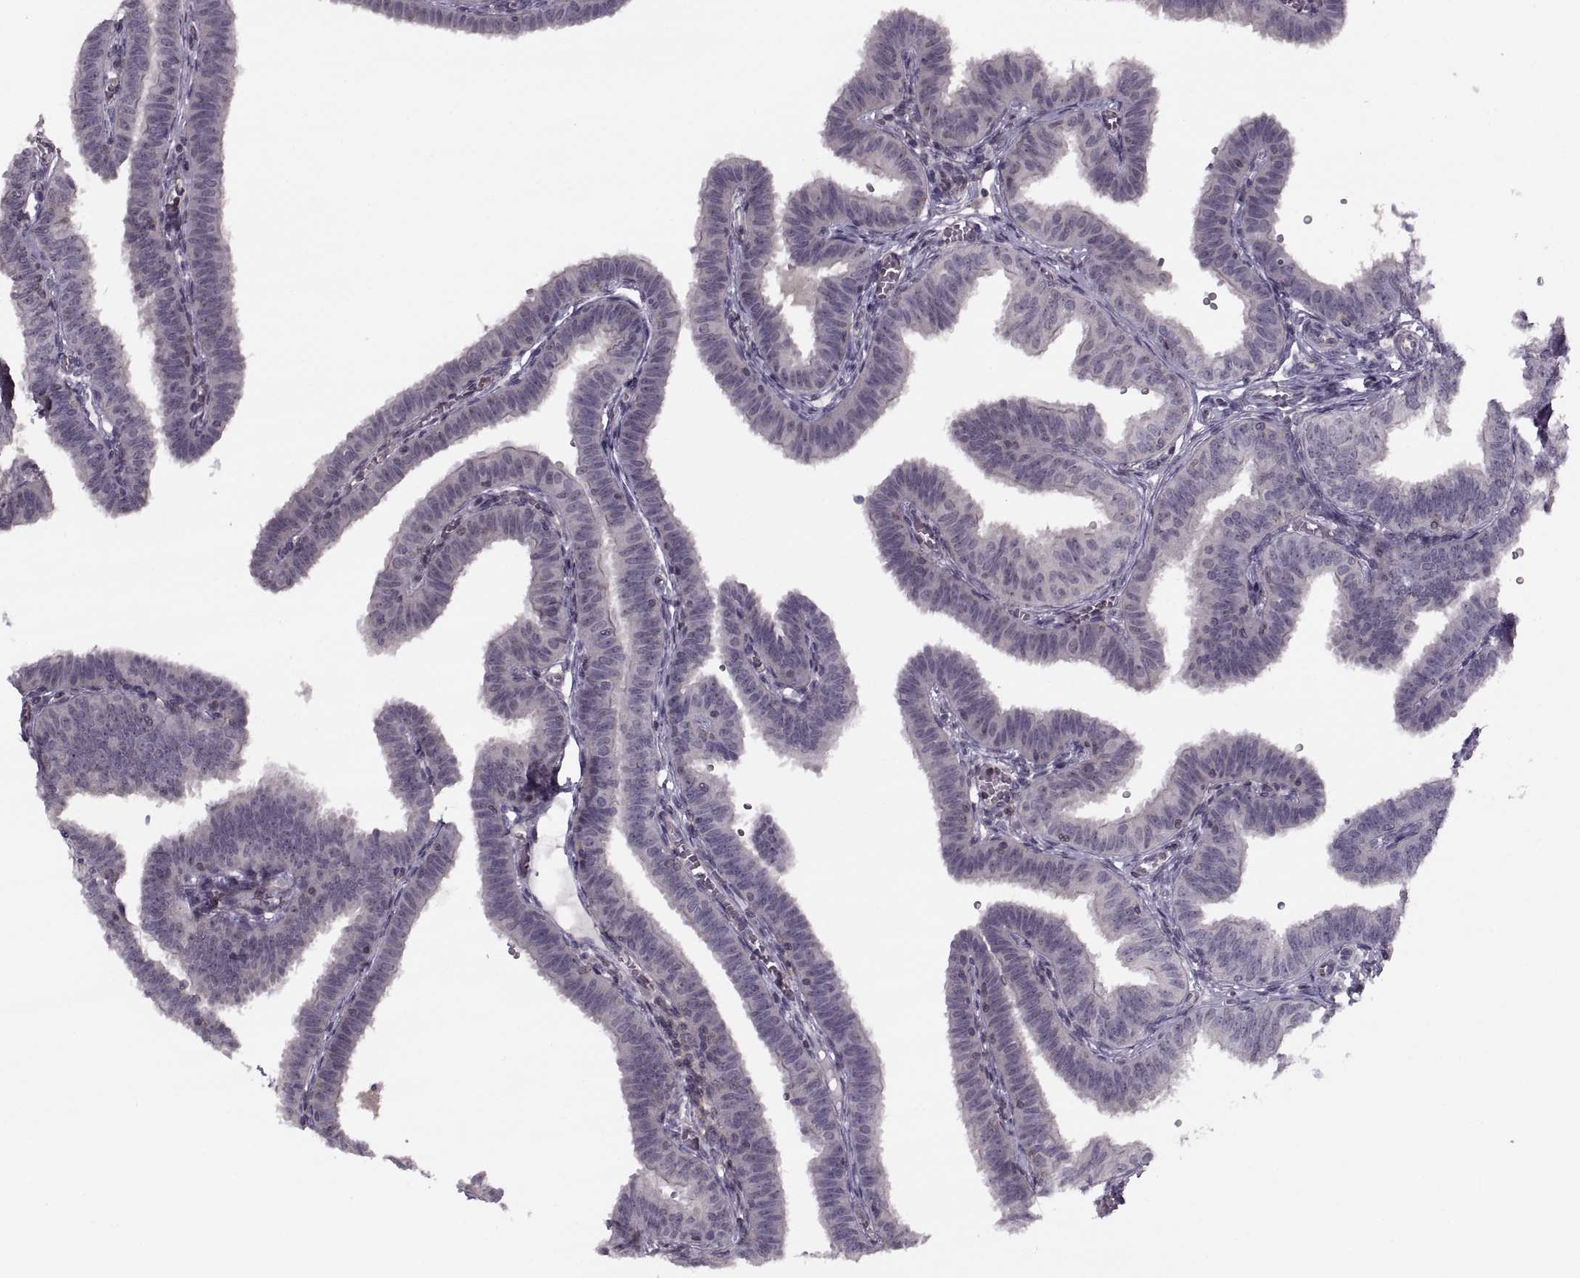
{"staining": {"intensity": "negative", "quantity": "none", "location": "none"}, "tissue": "fallopian tube", "cell_type": "Glandular cells", "image_type": "normal", "snomed": [{"axis": "morphology", "description": "Normal tissue, NOS"}, {"axis": "topography", "description": "Fallopian tube"}], "caption": "Glandular cells show no significant staining in normal fallopian tube. (DAB (3,3'-diaminobenzidine) immunohistochemistry, high magnification).", "gene": "LUZP2", "patient": {"sex": "female", "age": 25}}